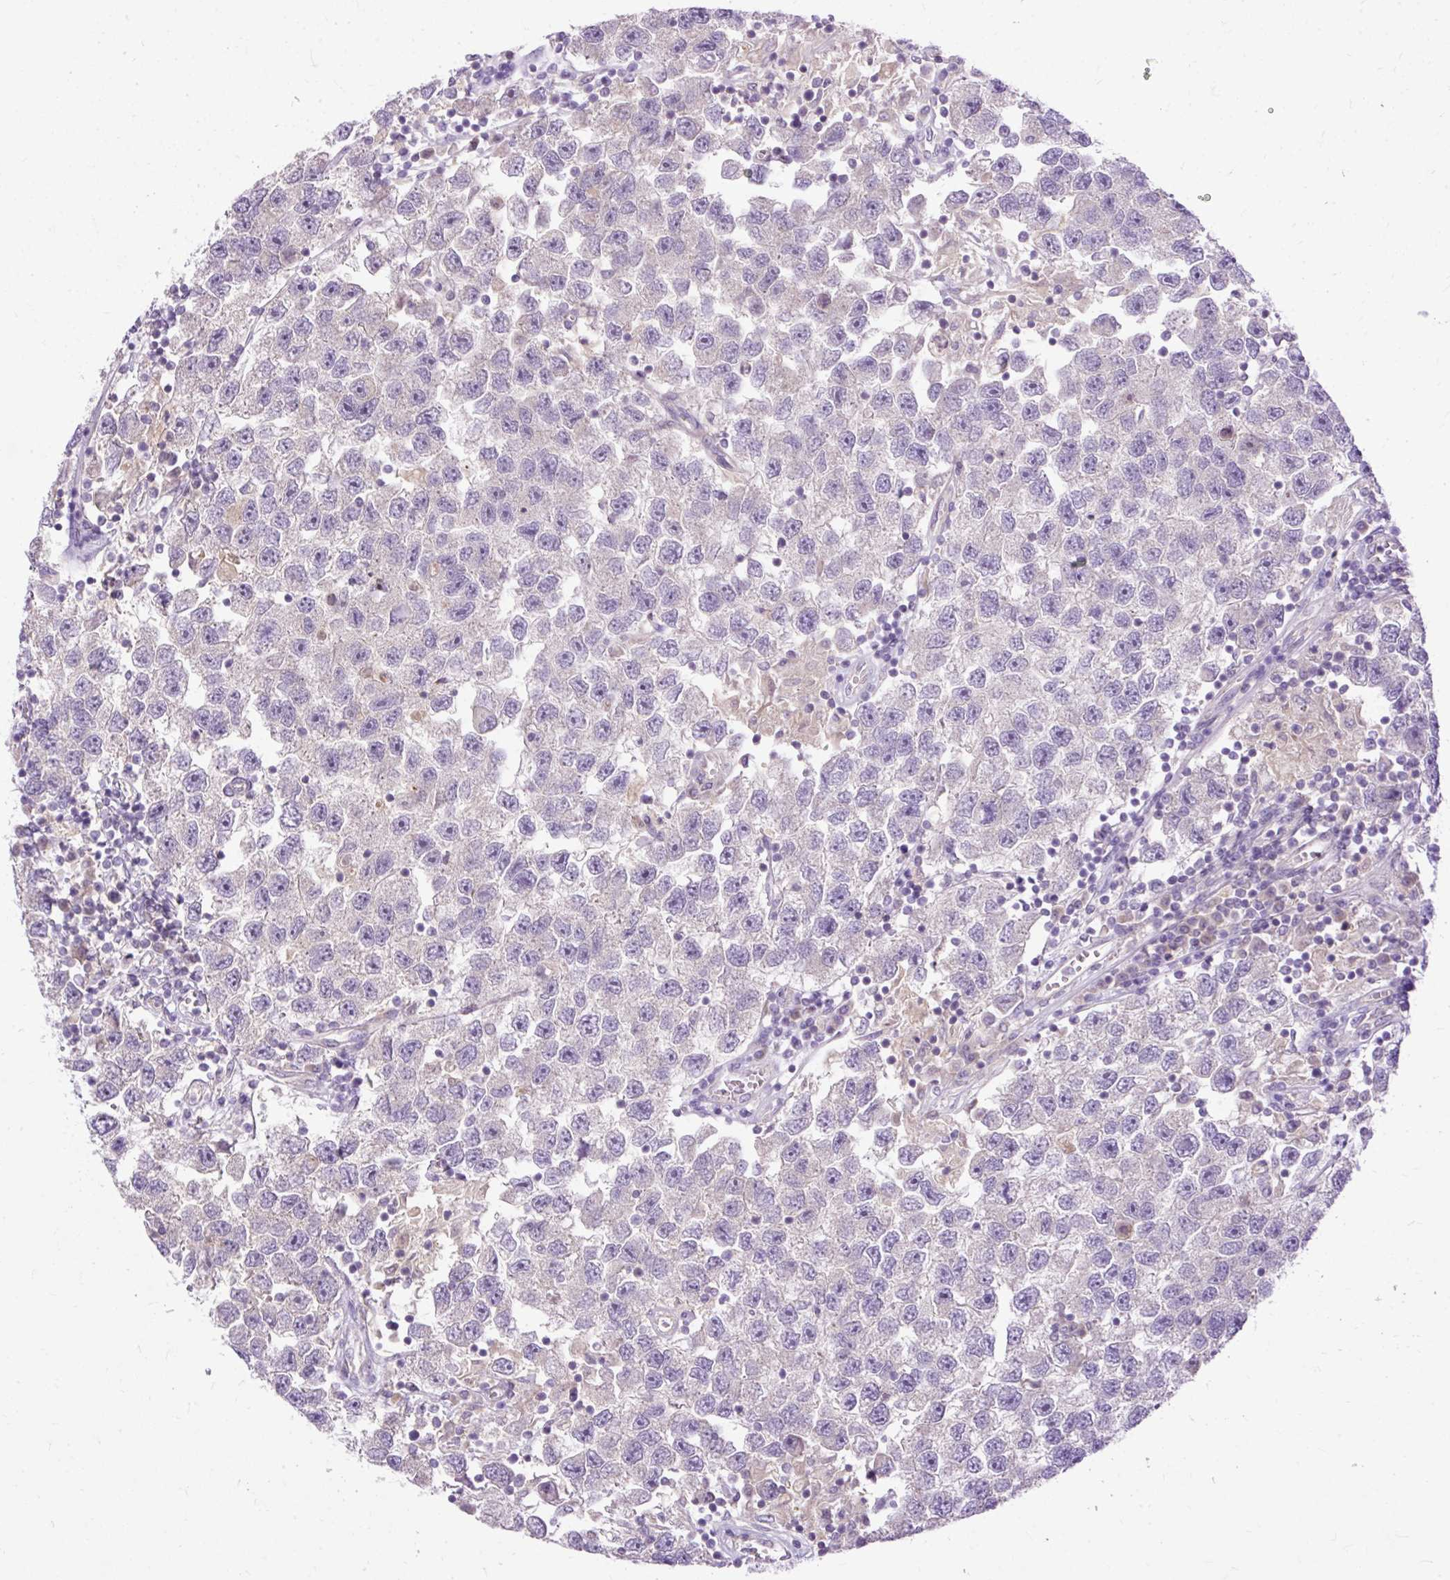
{"staining": {"intensity": "negative", "quantity": "none", "location": "none"}, "tissue": "testis cancer", "cell_type": "Tumor cells", "image_type": "cancer", "snomed": [{"axis": "morphology", "description": "Seminoma, NOS"}, {"axis": "topography", "description": "Testis"}], "caption": "The micrograph demonstrates no staining of tumor cells in testis cancer.", "gene": "HEXB", "patient": {"sex": "male", "age": 26}}